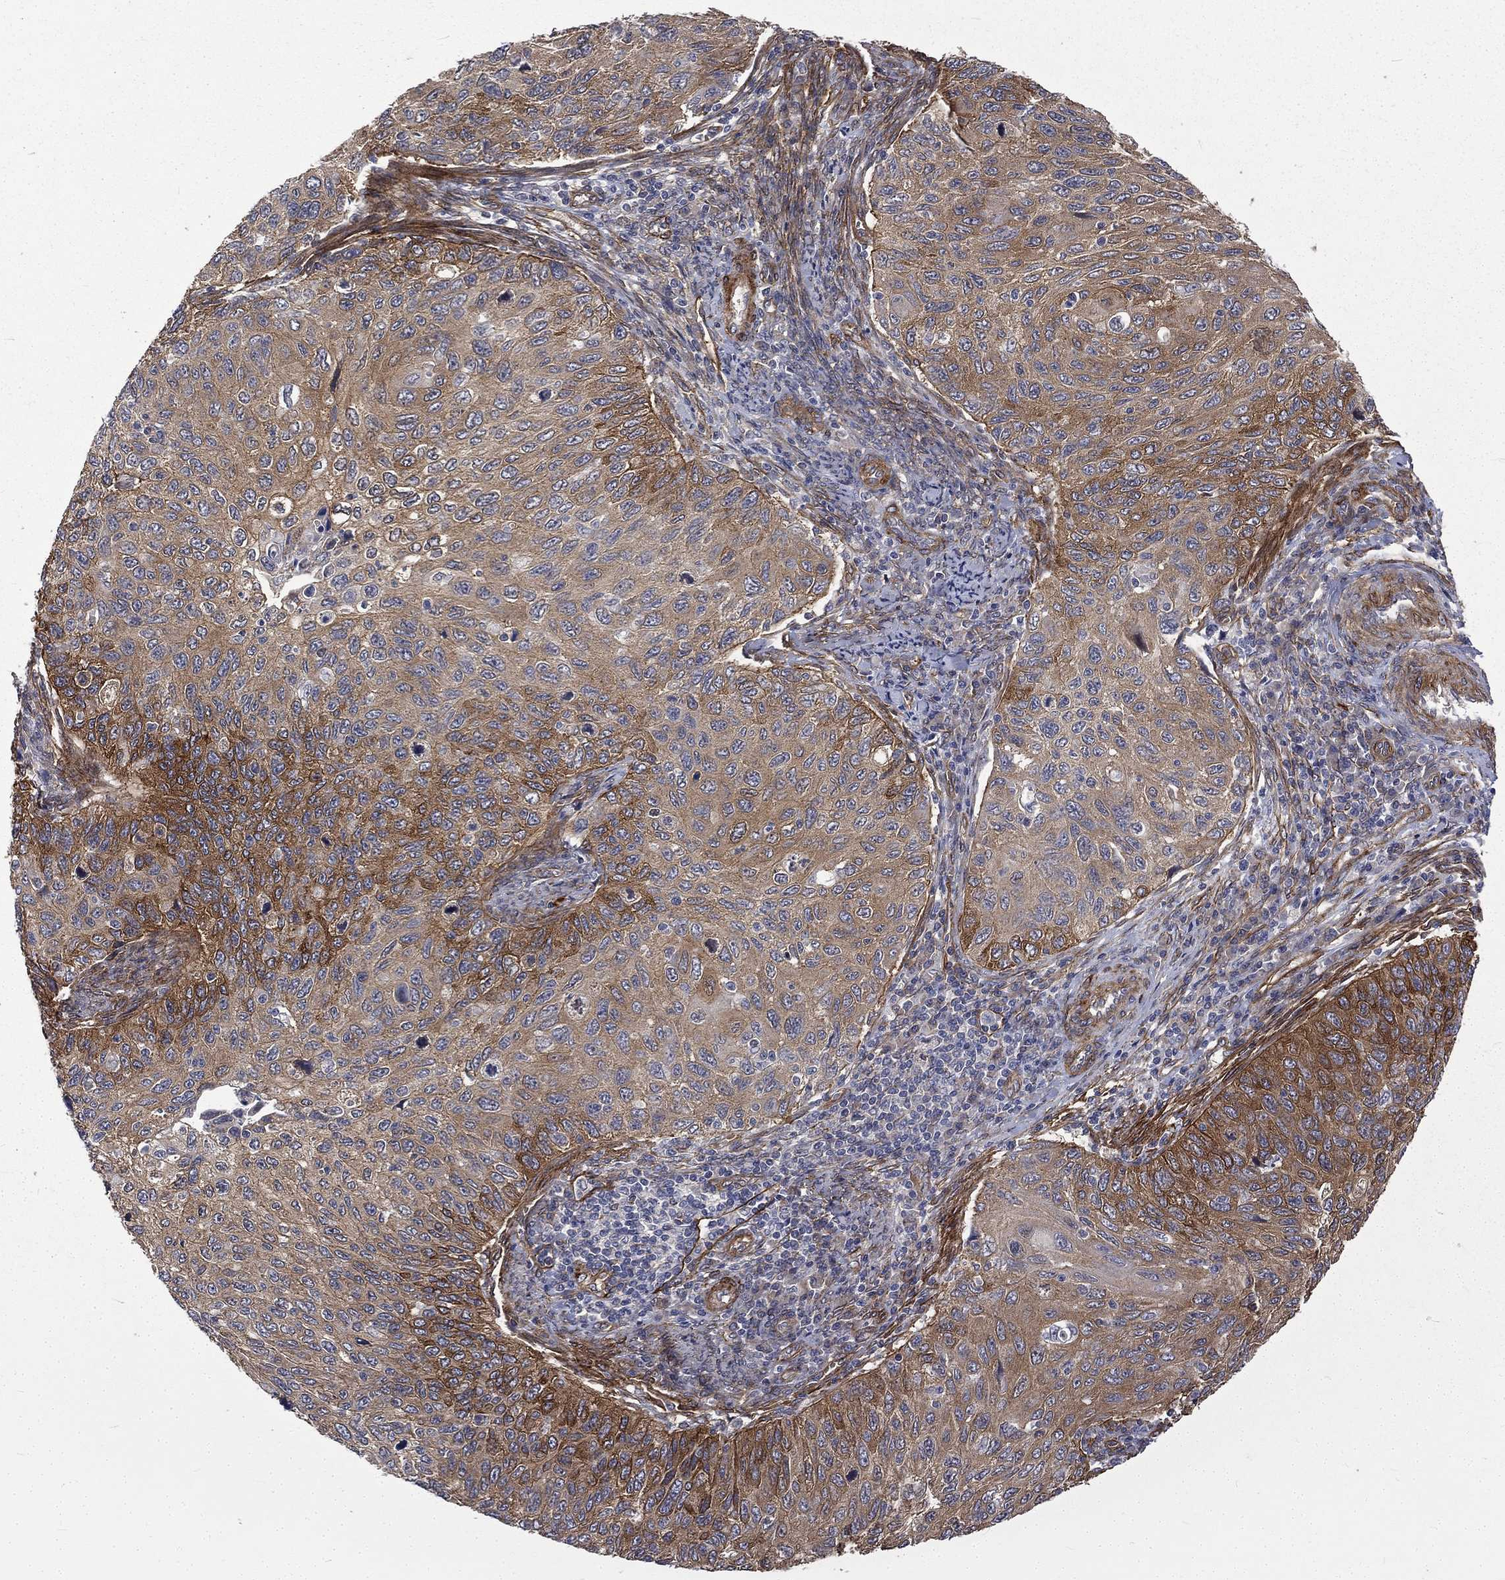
{"staining": {"intensity": "moderate", "quantity": "<25%", "location": "cytoplasmic/membranous"}, "tissue": "cervical cancer", "cell_type": "Tumor cells", "image_type": "cancer", "snomed": [{"axis": "morphology", "description": "Squamous cell carcinoma, NOS"}, {"axis": "topography", "description": "Cervix"}], "caption": "IHC of human squamous cell carcinoma (cervical) demonstrates low levels of moderate cytoplasmic/membranous staining in about <25% of tumor cells. (brown staining indicates protein expression, while blue staining denotes nuclei).", "gene": "PPFIBP1", "patient": {"sex": "female", "age": 70}}